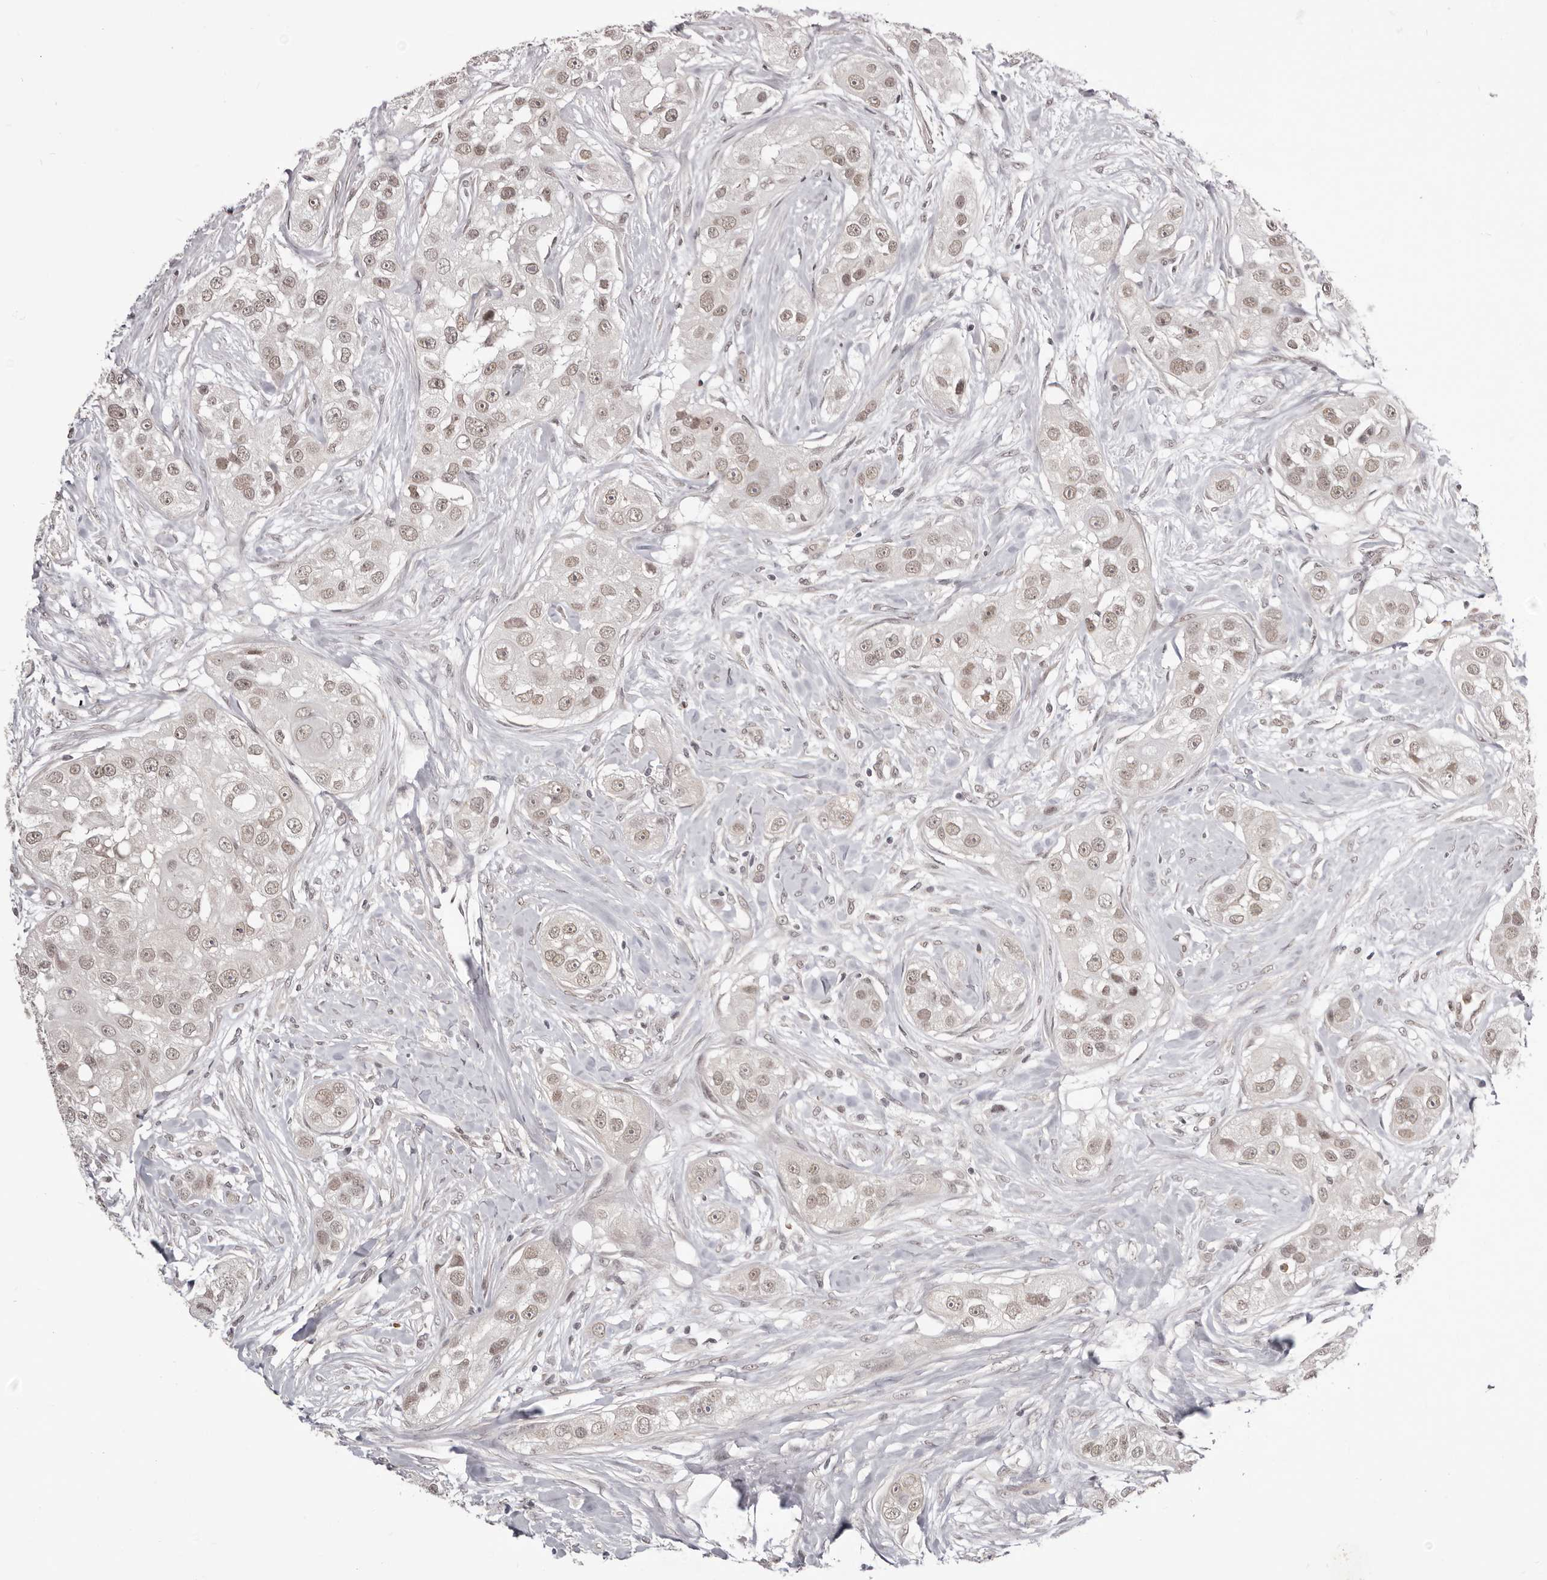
{"staining": {"intensity": "weak", "quantity": "25%-75%", "location": "cytoplasmic/membranous"}, "tissue": "head and neck cancer", "cell_type": "Tumor cells", "image_type": "cancer", "snomed": [{"axis": "morphology", "description": "Normal tissue, NOS"}, {"axis": "morphology", "description": "Squamous cell carcinoma, NOS"}, {"axis": "topography", "description": "Skeletal muscle"}, {"axis": "topography", "description": "Head-Neck"}], "caption": "Head and neck cancer (squamous cell carcinoma) tissue displays weak cytoplasmic/membranous expression in about 25%-75% of tumor cells (brown staining indicates protein expression, while blue staining denotes nuclei).", "gene": "RNF2", "patient": {"sex": "male", "age": 51}}